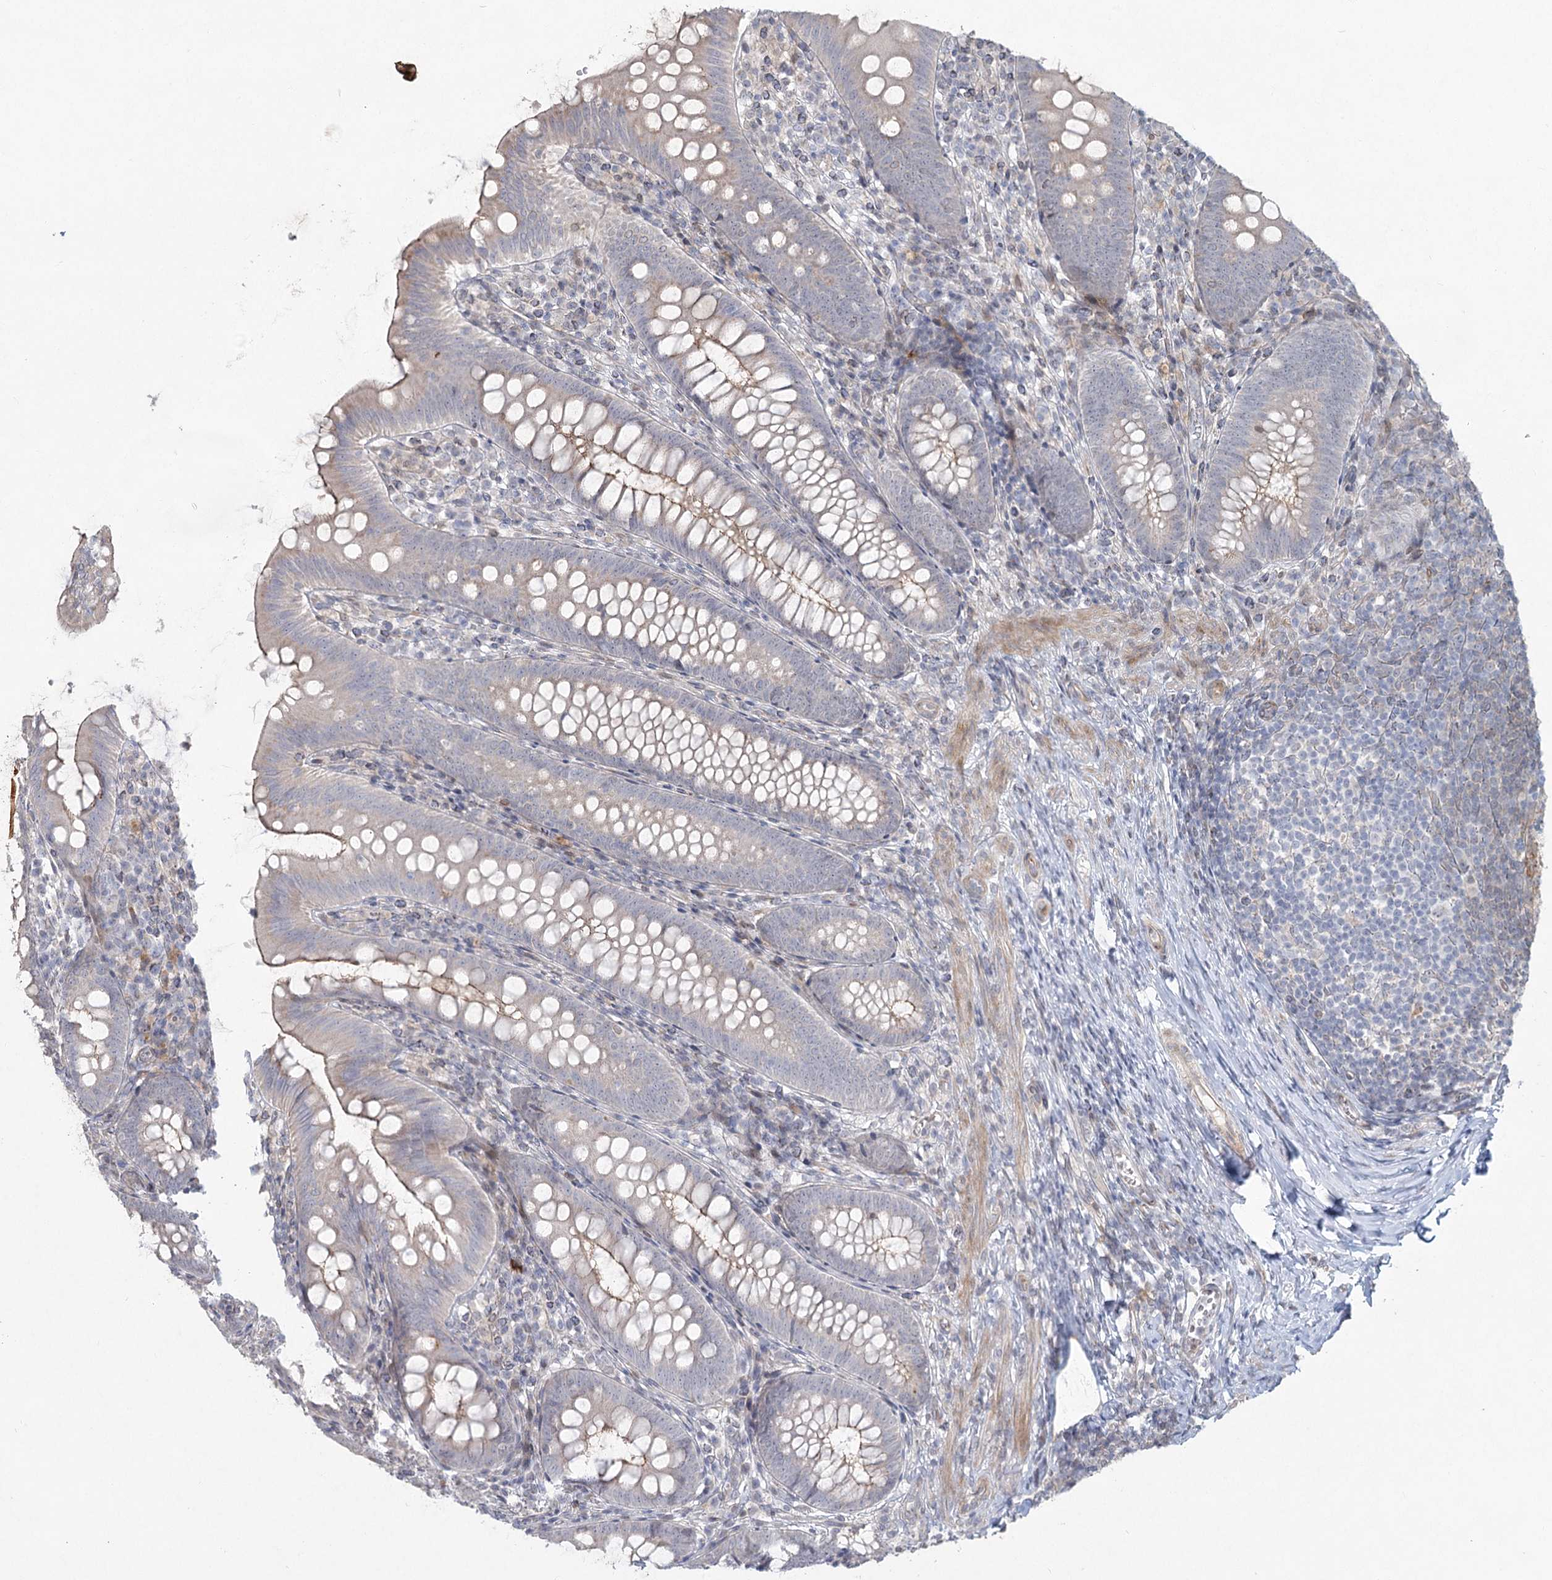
{"staining": {"intensity": "weak", "quantity": "<25%", "location": "cytoplasmic/membranous"}, "tissue": "appendix", "cell_type": "Glandular cells", "image_type": "normal", "snomed": [{"axis": "morphology", "description": "Normal tissue, NOS"}, {"axis": "topography", "description": "Appendix"}], "caption": "A high-resolution histopathology image shows immunohistochemistry (IHC) staining of normal appendix, which displays no significant expression in glandular cells. The staining is performed using DAB (3,3'-diaminobenzidine) brown chromogen with nuclei counter-stained in using hematoxylin.", "gene": "LRP2BP", "patient": {"sex": "male", "age": 14}}